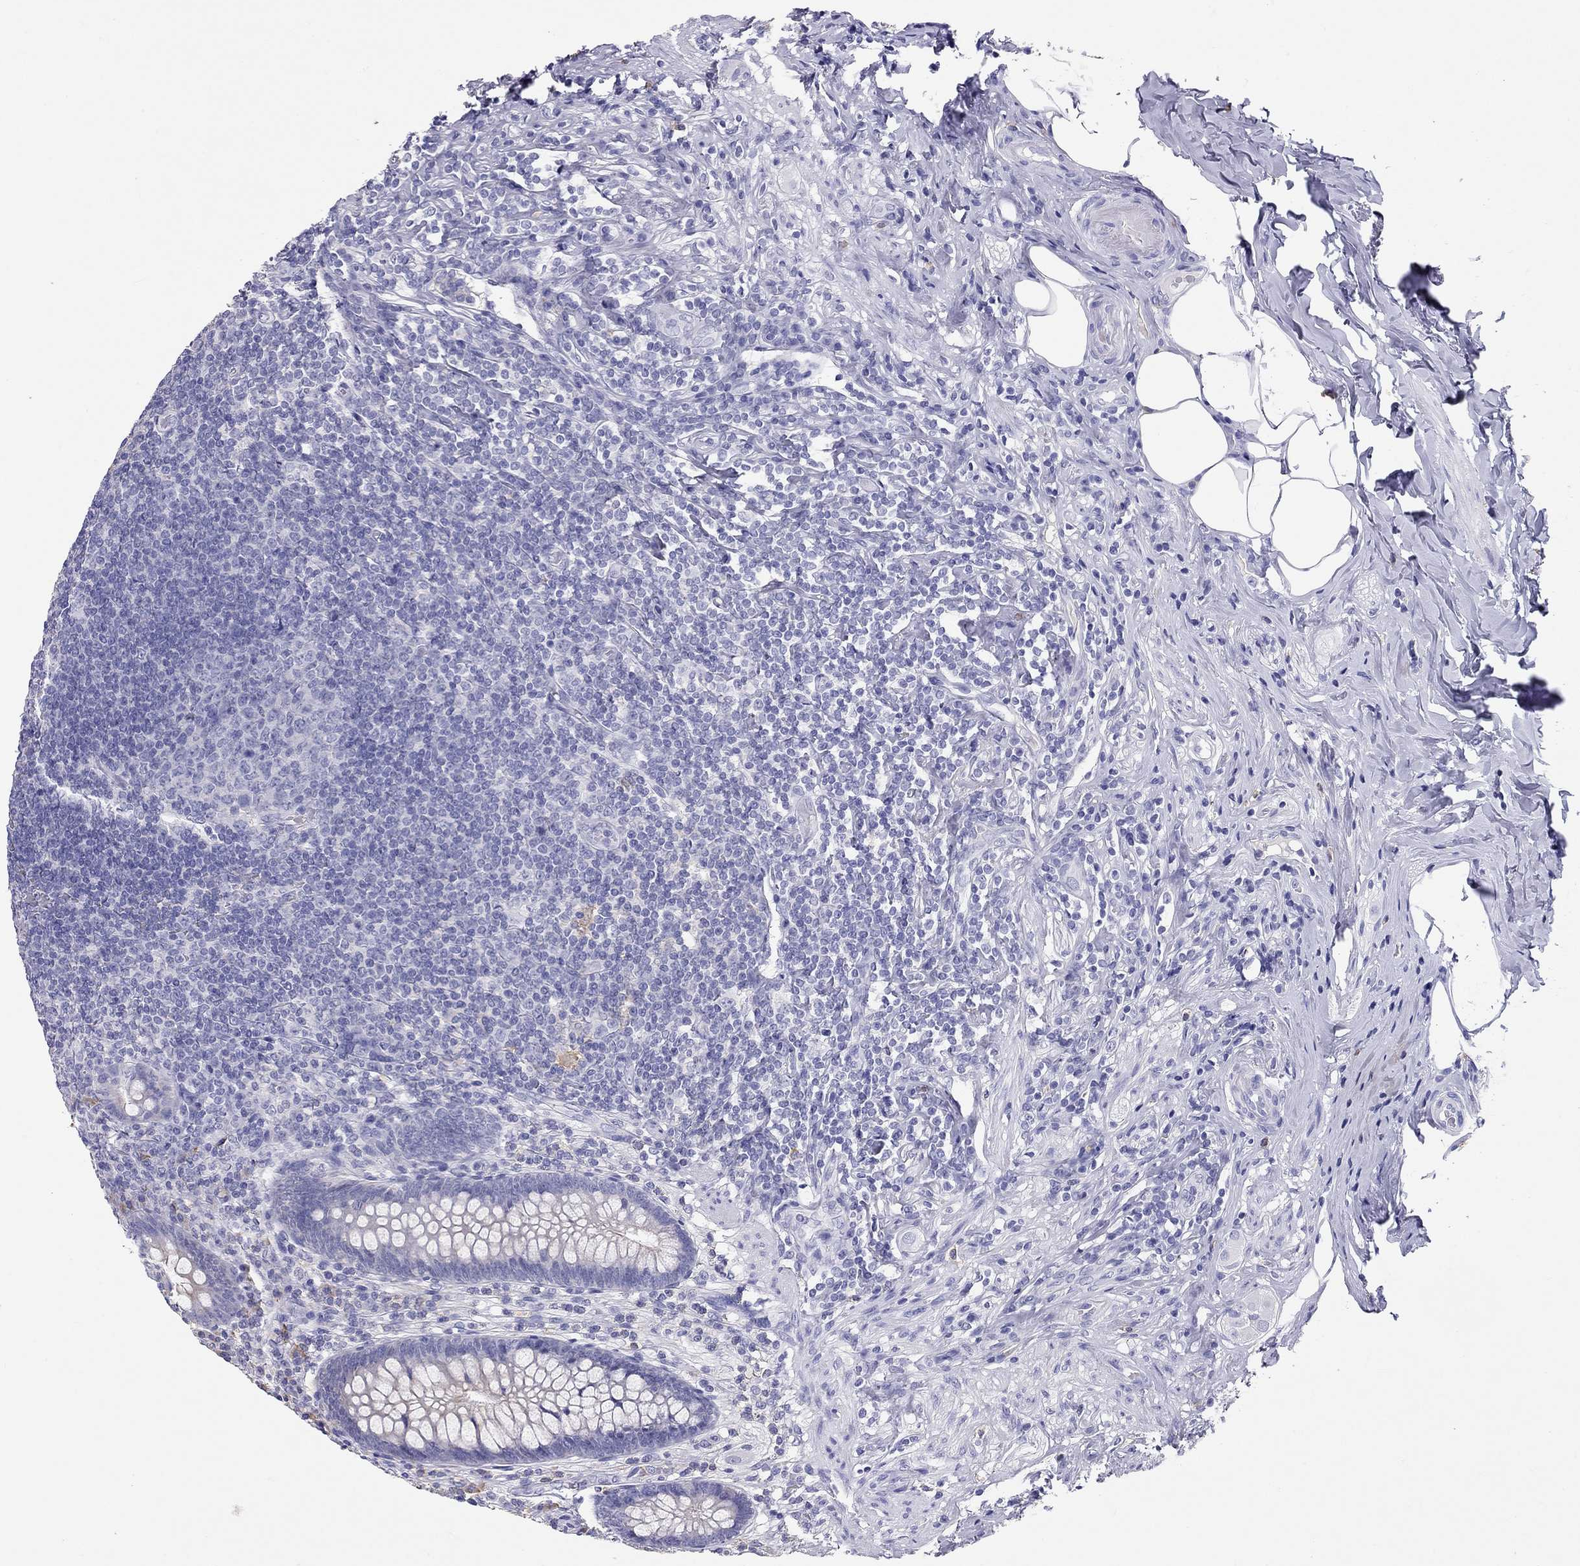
{"staining": {"intensity": "negative", "quantity": "none", "location": "none"}, "tissue": "appendix", "cell_type": "Glandular cells", "image_type": "normal", "snomed": [{"axis": "morphology", "description": "Normal tissue, NOS"}, {"axis": "topography", "description": "Appendix"}], "caption": "Immunohistochemistry (IHC) micrograph of unremarkable appendix: human appendix stained with DAB (3,3'-diaminobenzidine) shows no significant protein expression in glandular cells. Brightfield microscopy of immunohistochemistry stained with DAB (brown) and hematoxylin (blue), captured at high magnification.", "gene": "CALHM1", "patient": {"sex": "male", "age": 47}}